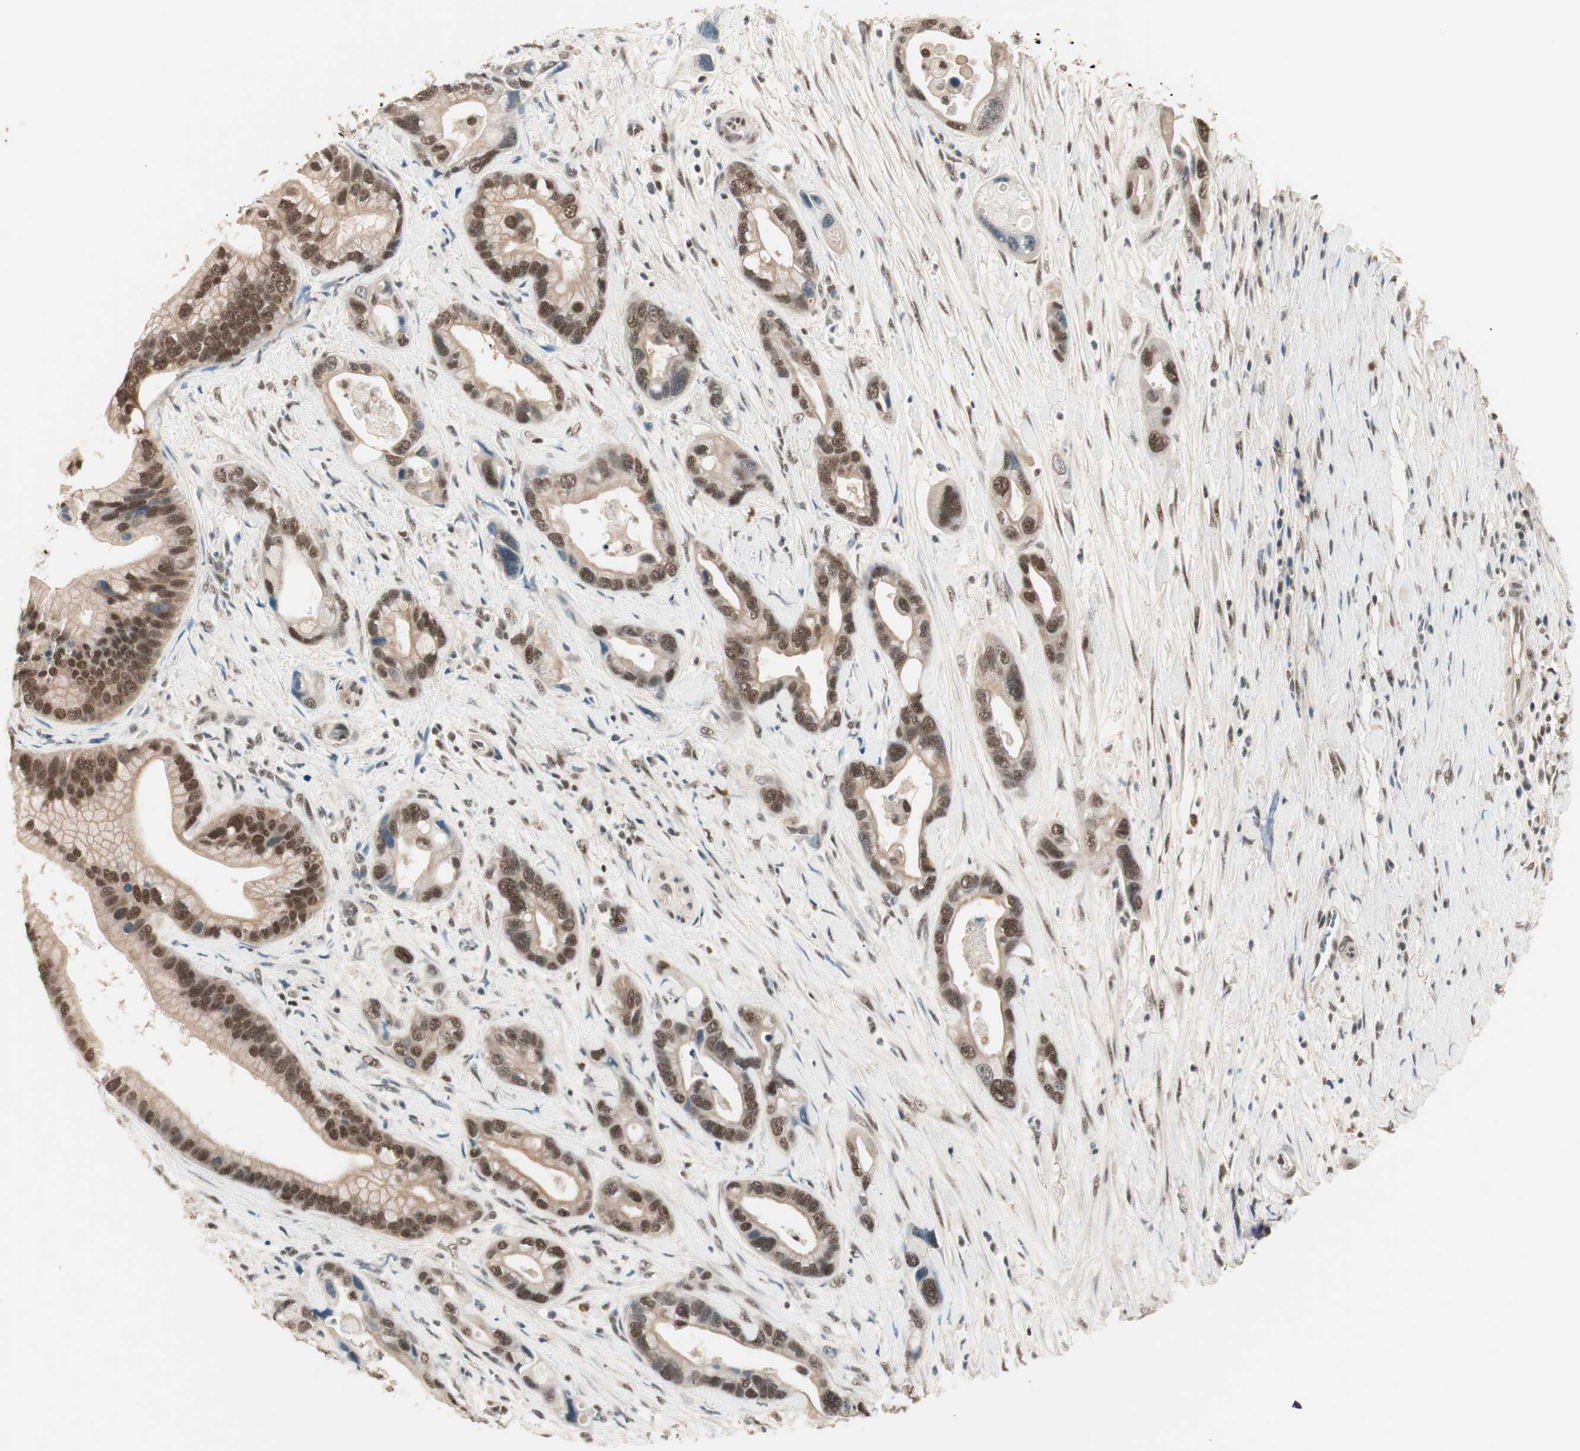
{"staining": {"intensity": "moderate", "quantity": ">75%", "location": "nuclear"}, "tissue": "pancreatic cancer", "cell_type": "Tumor cells", "image_type": "cancer", "snomed": [{"axis": "morphology", "description": "Adenocarcinoma, NOS"}, {"axis": "topography", "description": "Pancreas"}], "caption": "Adenocarcinoma (pancreatic) stained with a protein marker reveals moderate staining in tumor cells.", "gene": "NFRKB", "patient": {"sex": "female", "age": 77}}